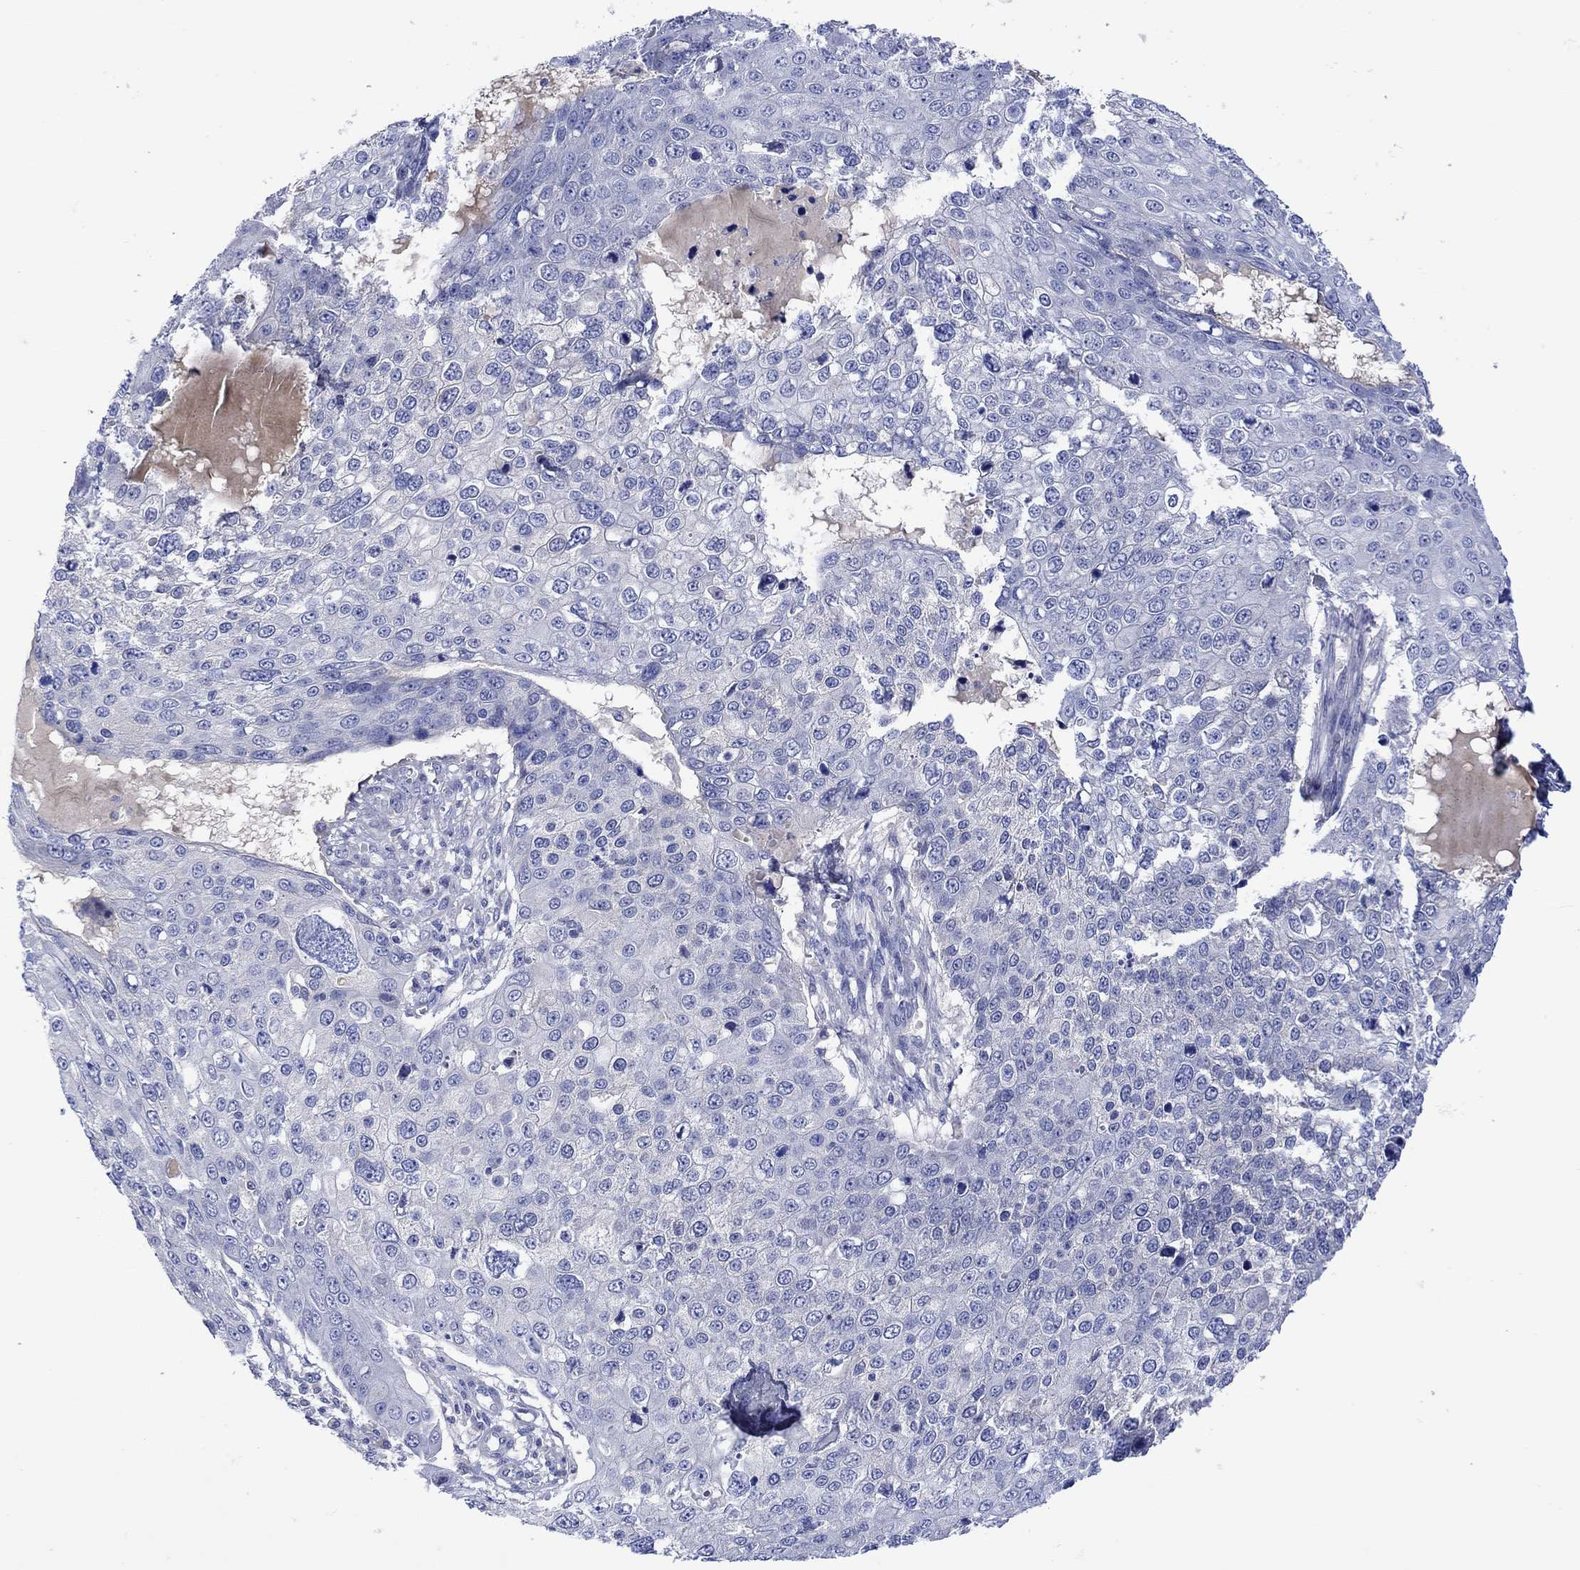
{"staining": {"intensity": "negative", "quantity": "none", "location": "none"}, "tissue": "skin cancer", "cell_type": "Tumor cells", "image_type": "cancer", "snomed": [{"axis": "morphology", "description": "Squamous cell carcinoma, NOS"}, {"axis": "topography", "description": "Skin"}], "caption": "Immunohistochemistry (IHC) photomicrograph of skin squamous cell carcinoma stained for a protein (brown), which exhibits no staining in tumor cells.", "gene": "MSI1", "patient": {"sex": "male", "age": 71}}